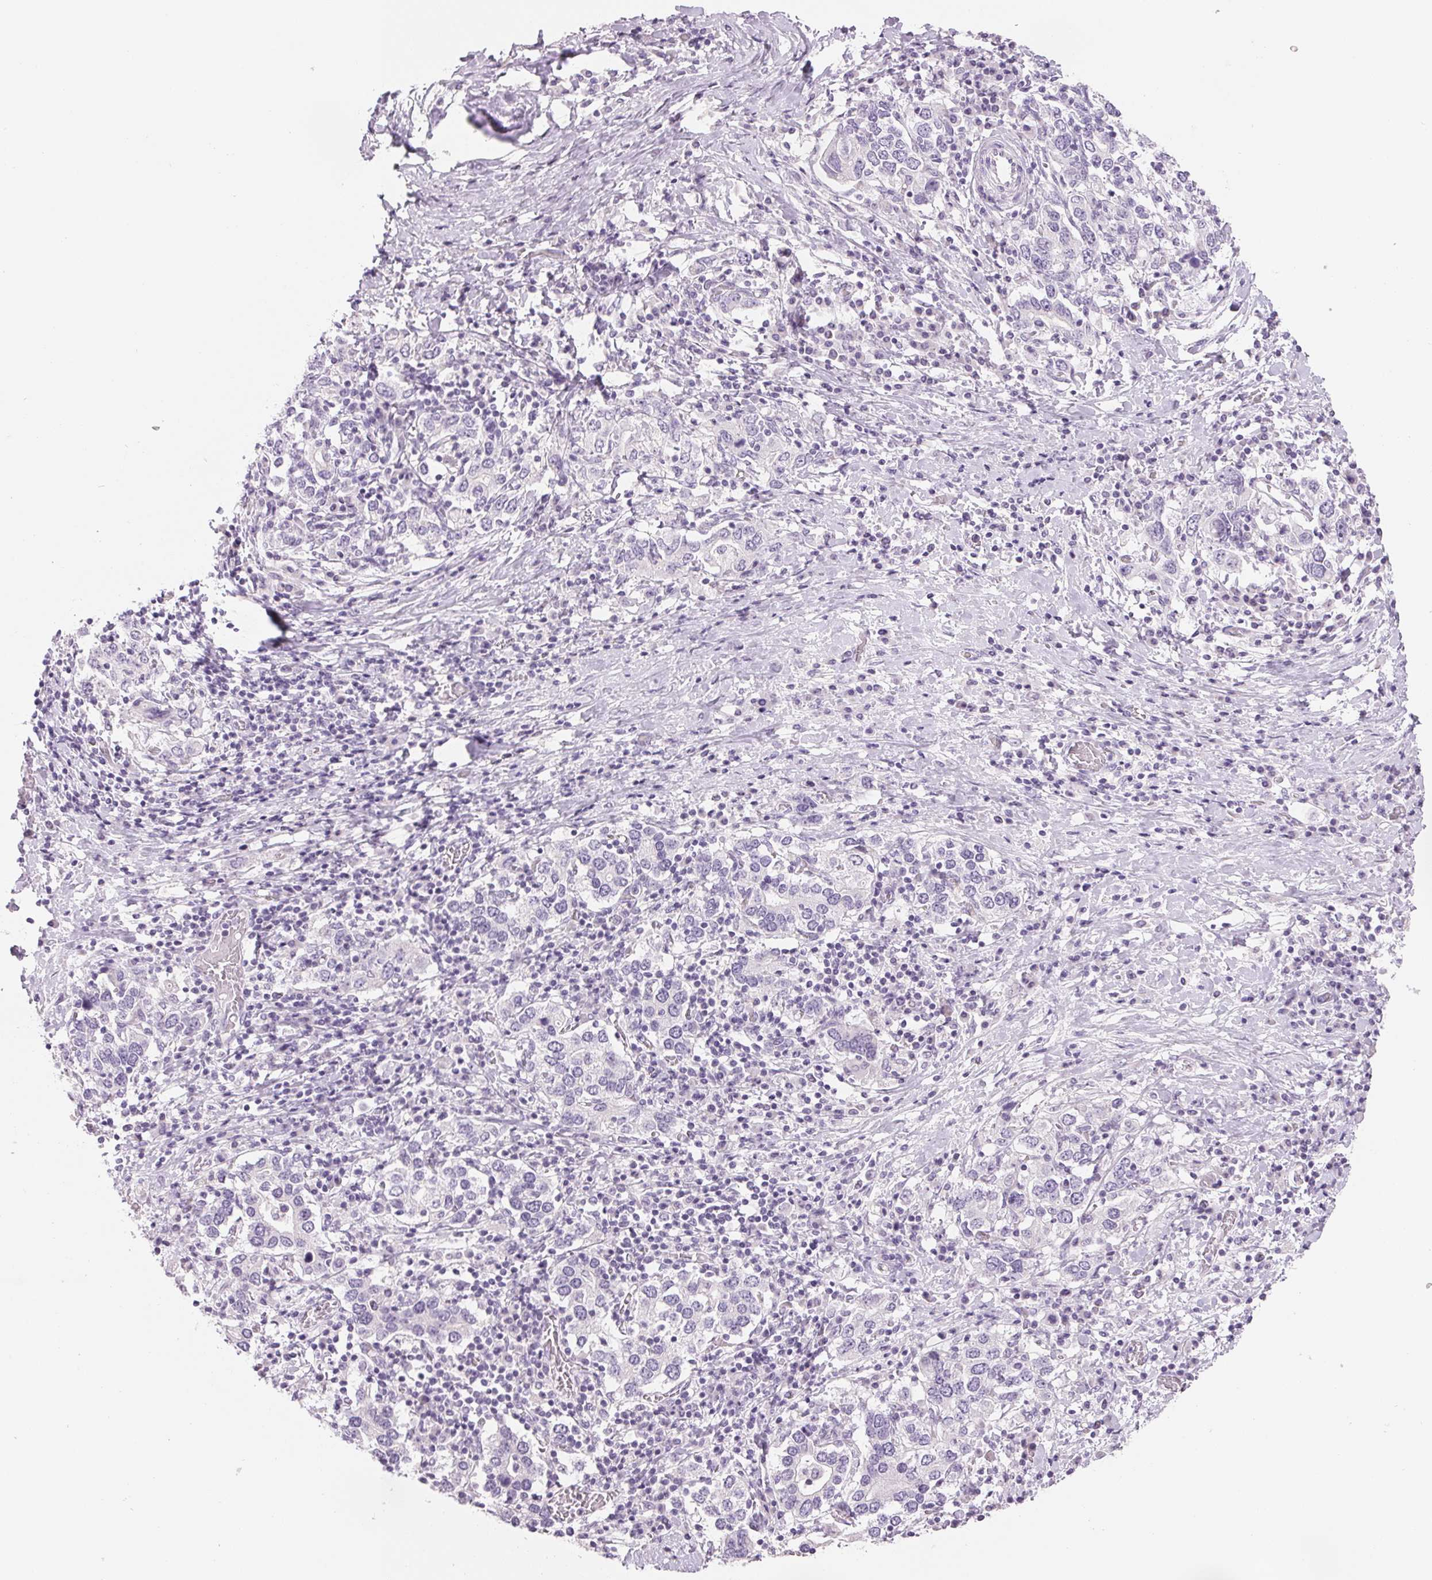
{"staining": {"intensity": "negative", "quantity": "none", "location": "none"}, "tissue": "stomach cancer", "cell_type": "Tumor cells", "image_type": "cancer", "snomed": [{"axis": "morphology", "description": "Adenocarcinoma, NOS"}, {"axis": "topography", "description": "Stomach, upper"}, {"axis": "topography", "description": "Stomach"}], "caption": "There is no significant staining in tumor cells of stomach cancer.", "gene": "CCDC168", "patient": {"sex": "male", "age": 62}}